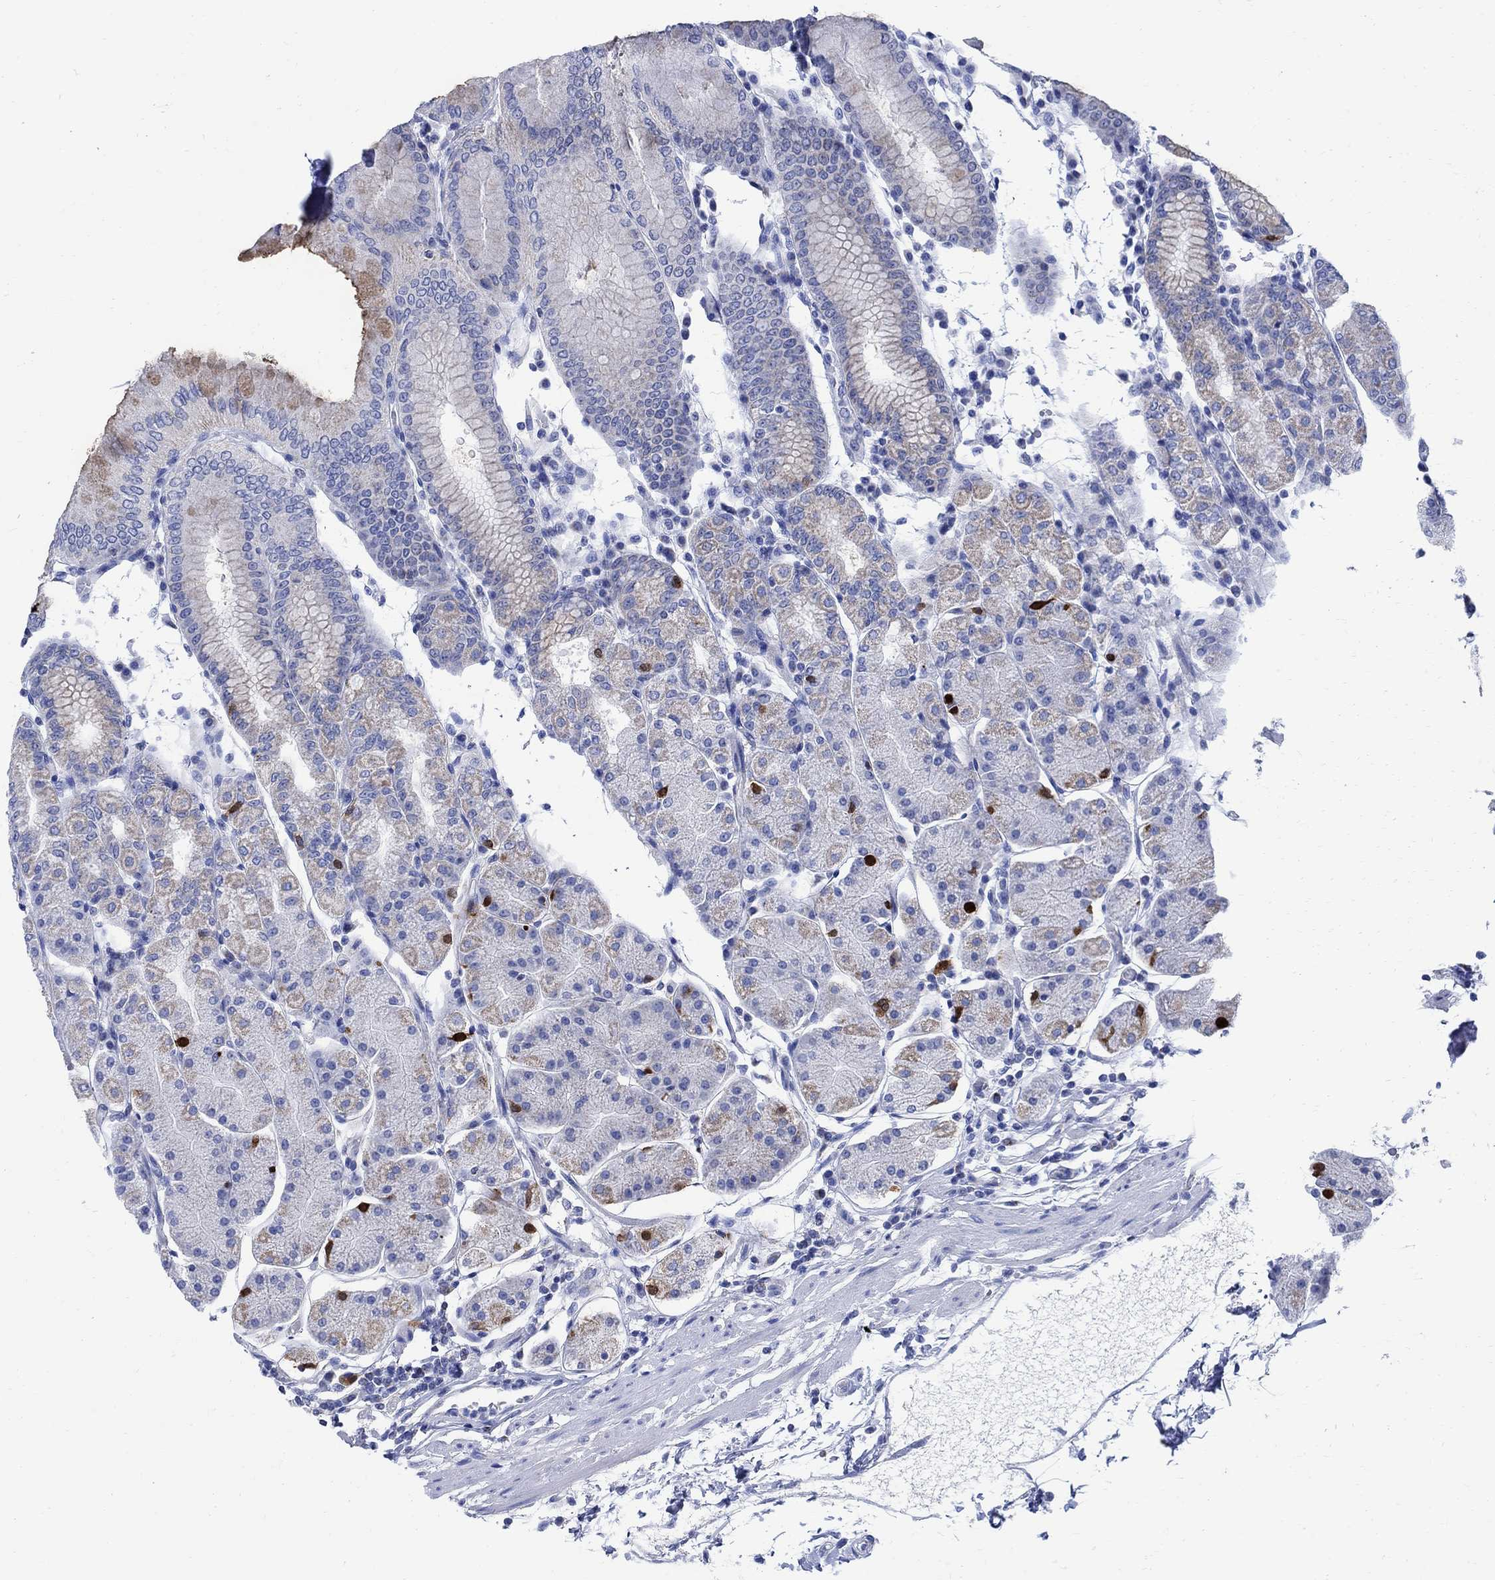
{"staining": {"intensity": "strong", "quantity": "<25%", "location": "cytoplasmic/membranous"}, "tissue": "stomach", "cell_type": "Glandular cells", "image_type": "normal", "snomed": [{"axis": "morphology", "description": "Normal tissue, NOS"}, {"axis": "topography", "description": "Stomach"}], "caption": "Strong cytoplasmic/membranous positivity for a protein is seen in about <25% of glandular cells of benign stomach using immunohistochemistry.", "gene": "CPLX1", "patient": {"sex": "male", "age": 54}}